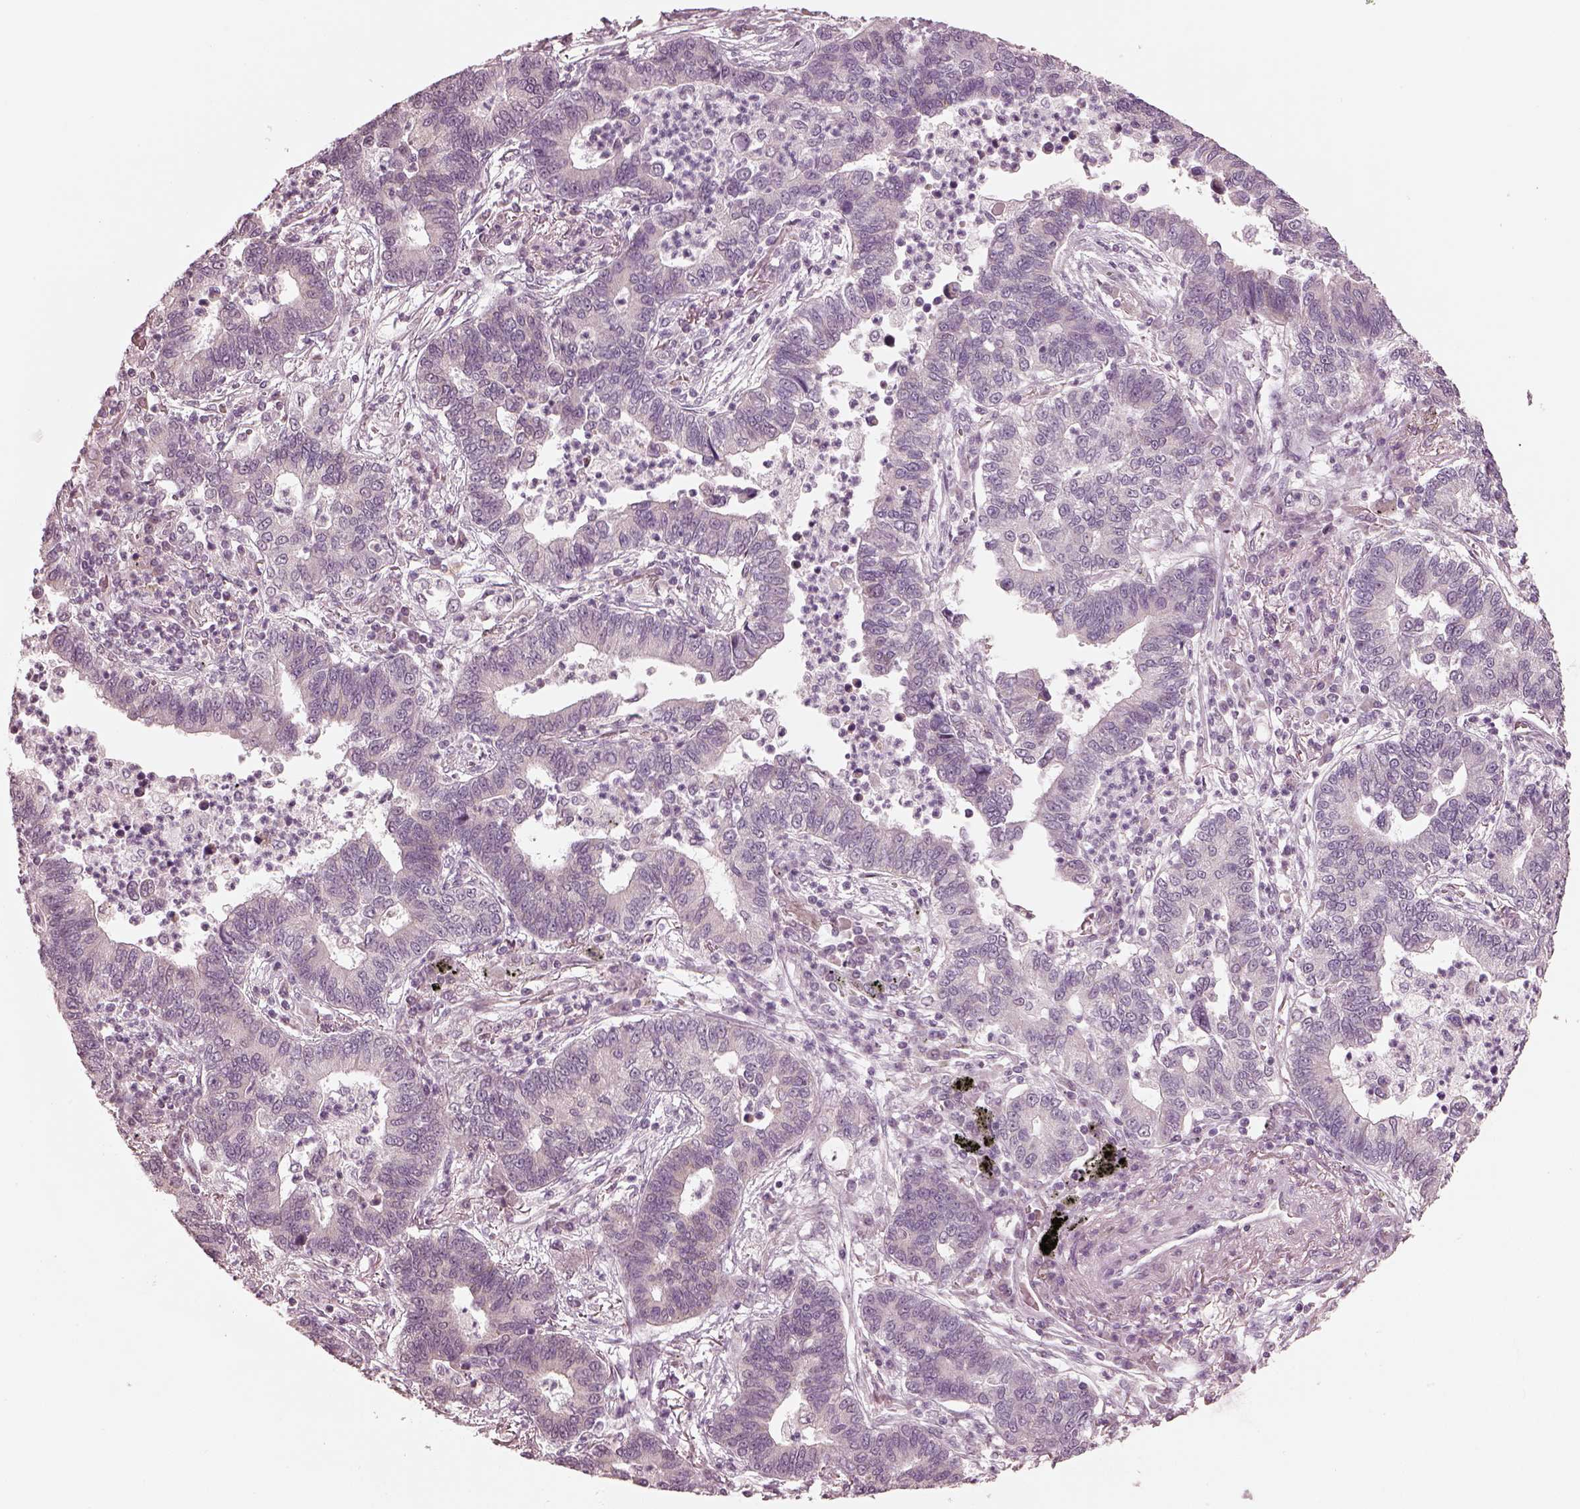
{"staining": {"intensity": "negative", "quantity": "none", "location": "none"}, "tissue": "lung cancer", "cell_type": "Tumor cells", "image_type": "cancer", "snomed": [{"axis": "morphology", "description": "Adenocarcinoma, NOS"}, {"axis": "topography", "description": "Lung"}], "caption": "Micrograph shows no significant protein staining in tumor cells of adenocarcinoma (lung).", "gene": "IQCB1", "patient": {"sex": "female", "age": 57}}